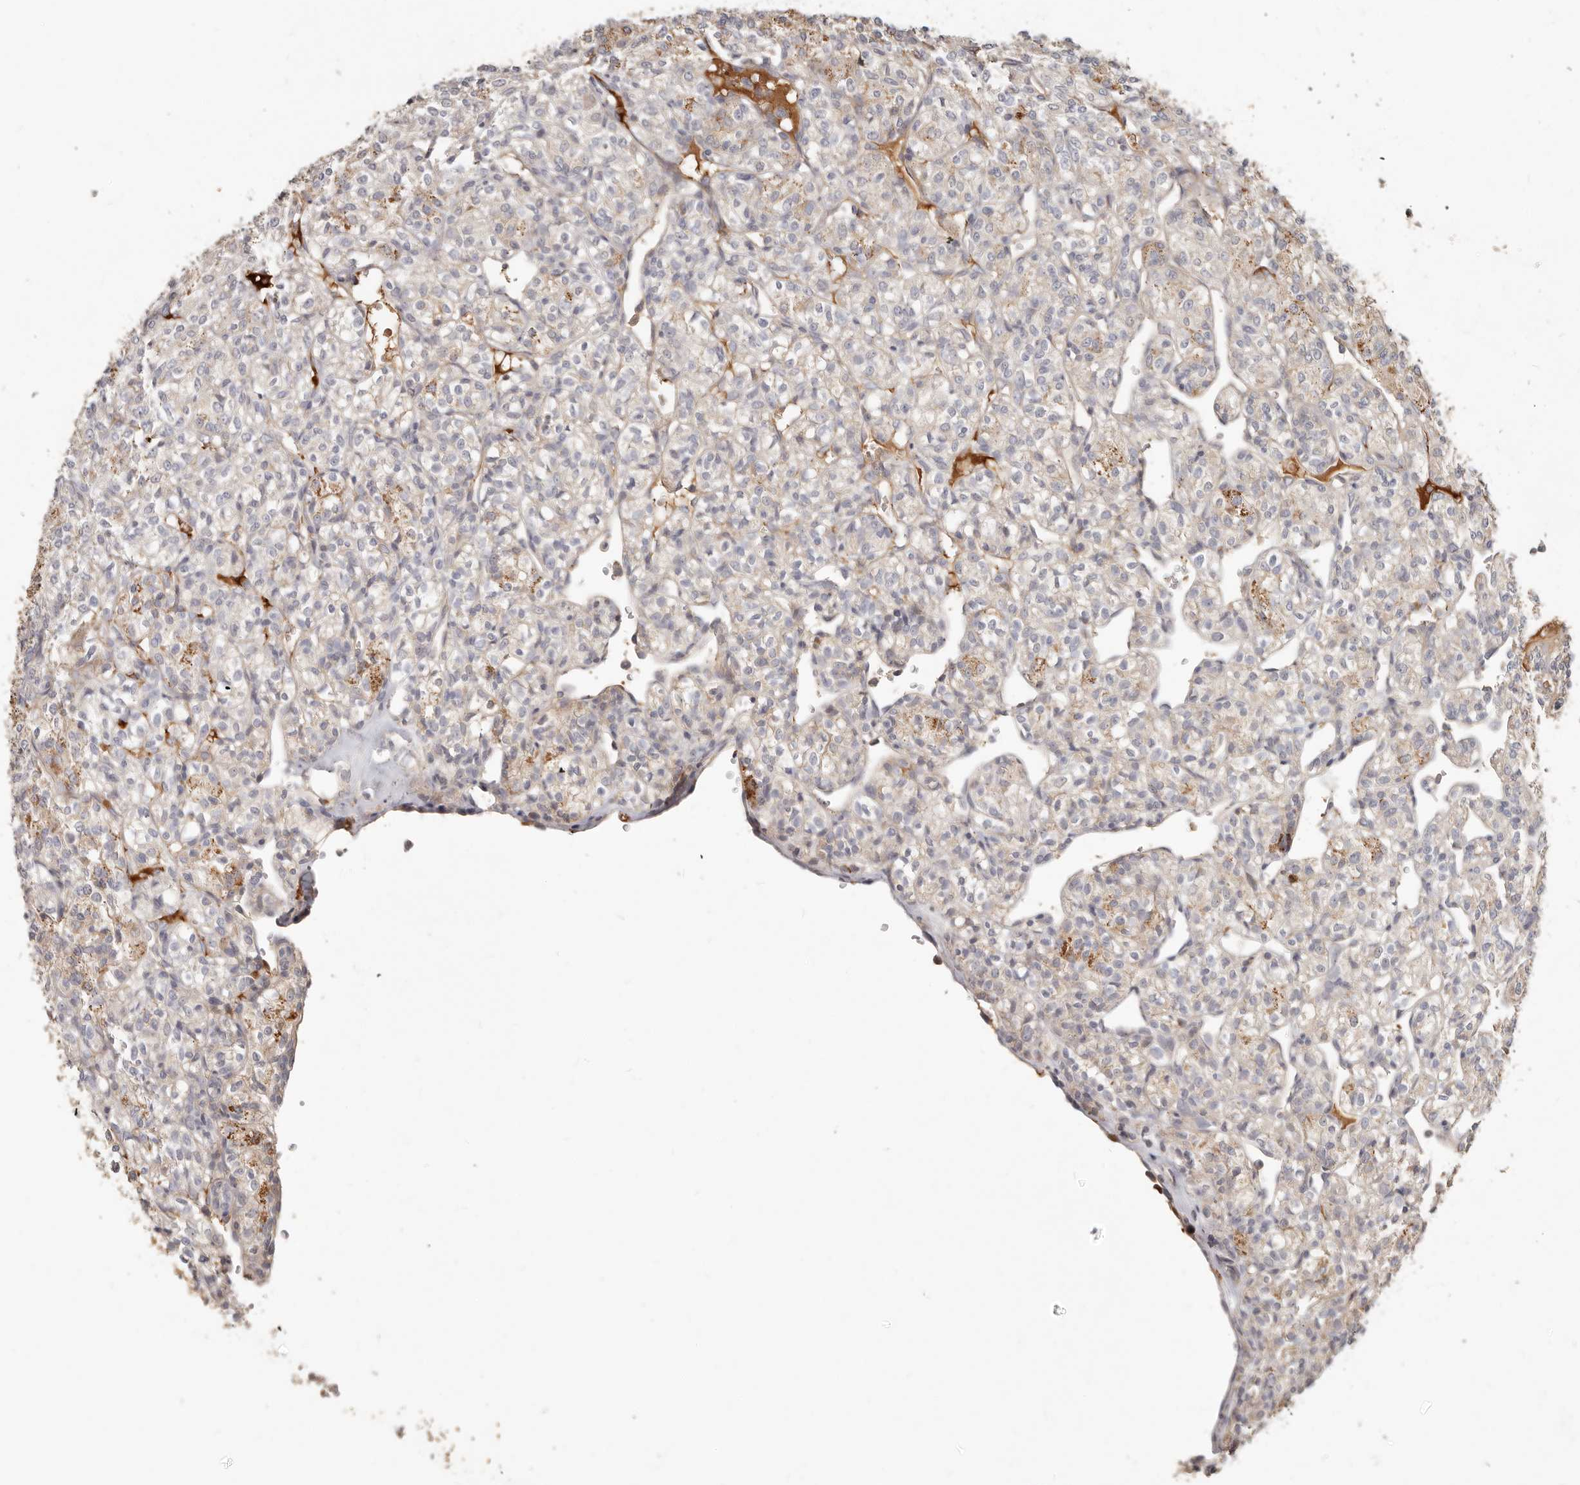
{"staining": {"intensity": "moderate", "quantity": "<25%", "location": "cytoplasmic/membranous"}, "tissue": "renal cancer", "cell_type": "Tumor cells", "image_type": "cancer", "snomed": [{"axis": "morphology", "description": "Adenocarcinoma, NOS"}, {"axis": "topography", "description": "Kidney"}], "caption": "Moderate cytoplasmic/membranous protein expression is present in about <25% of tumor cells in renal adenocarcinoma.", "gene": "MTFR2", "patient": {"sex": "male", "age": 77}}